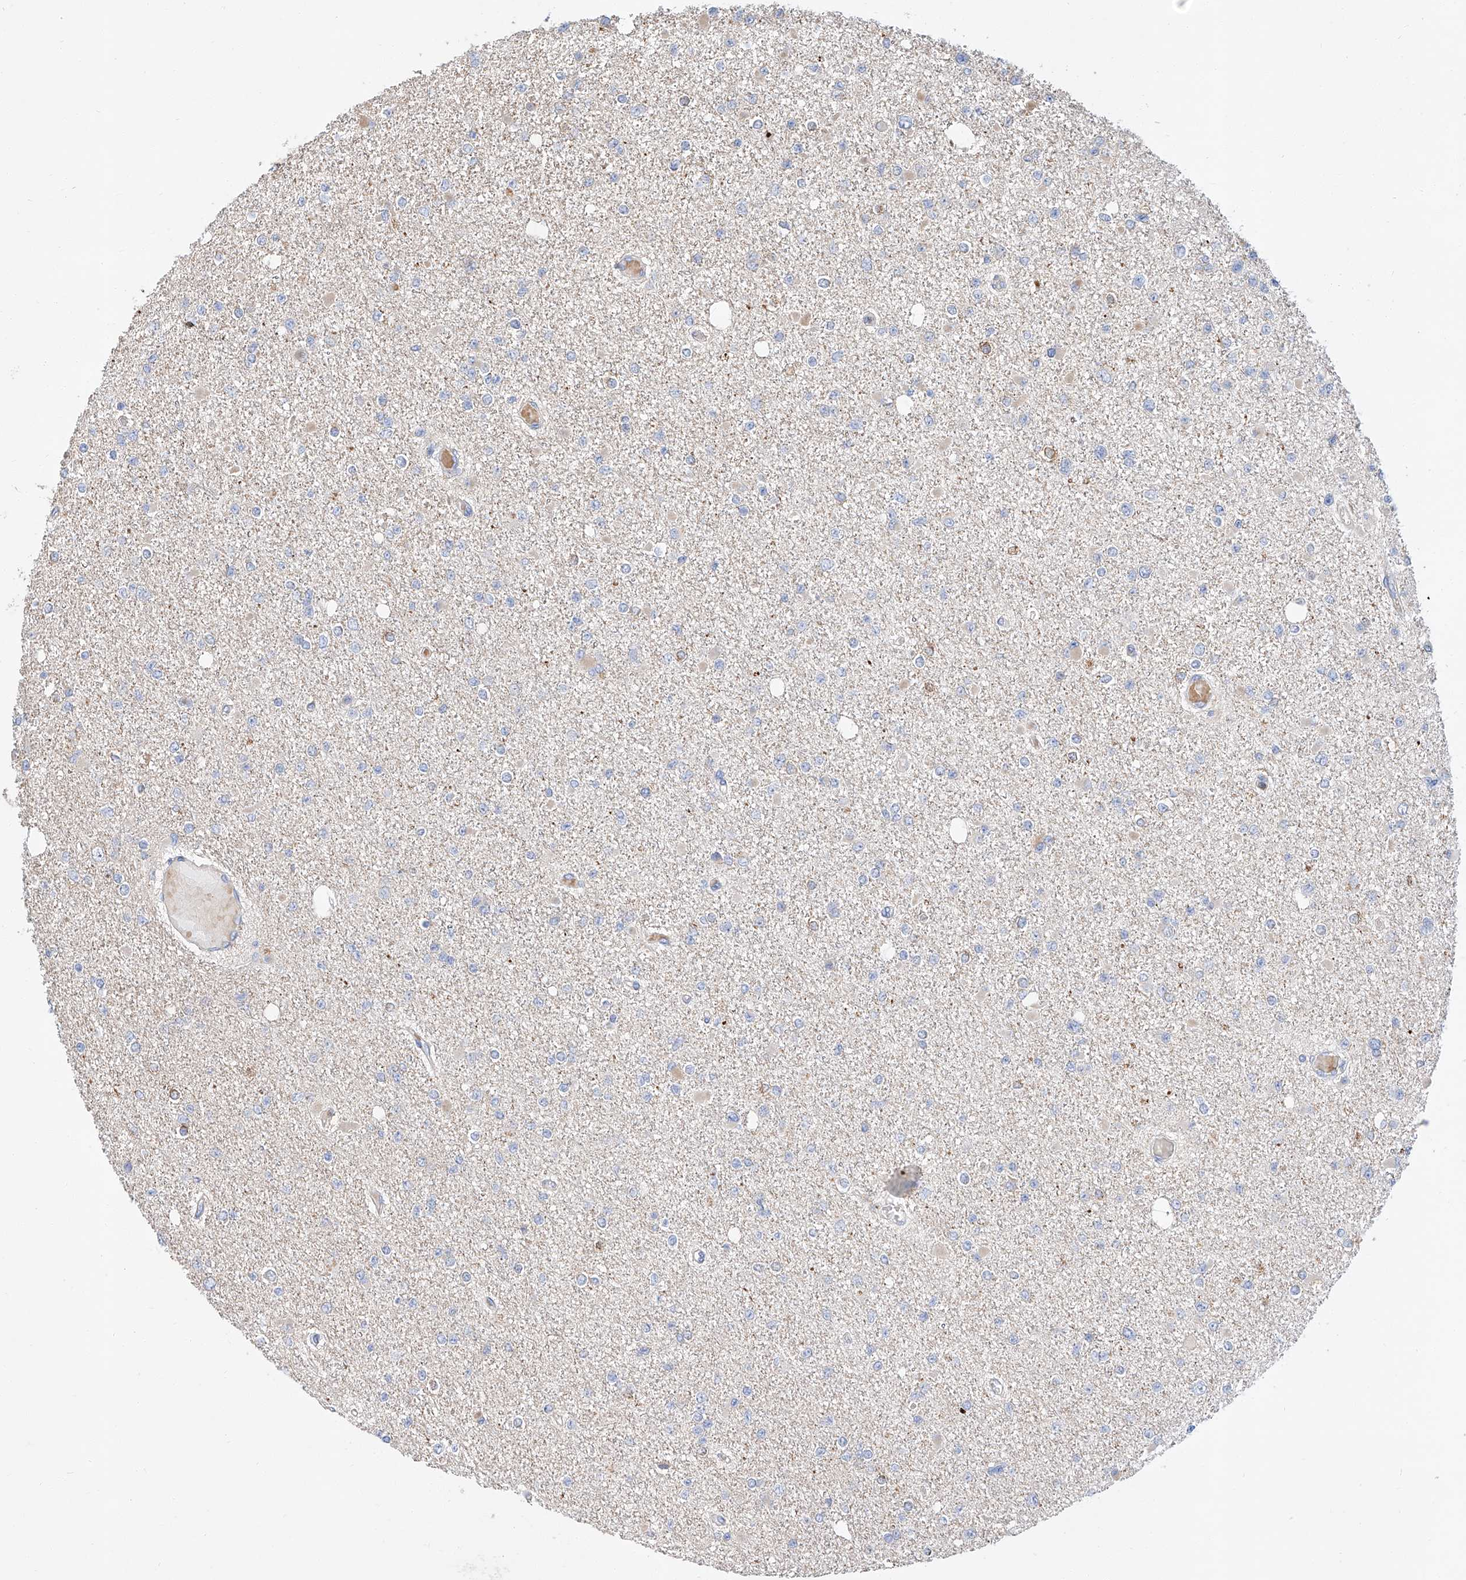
{"staining": {"intensity": "negative", "quantity": "none", "location": "none"}, "tissue": "glioma", "cell_type": "Tumor cells", "image_type": "cancer", "snomed": [{"axis": "morphology", "description": "Glioma, malignant, Low grade"}, {"axis": "topography", "description": "Brain"}], "caption": "DAB (3,3'-diaminobenzidine) immunohistochemical staining of human glioma displays no significant positivity in tumor cells.", "gene": "GLMN", "patient": {"sex": "female", "age": 22}}